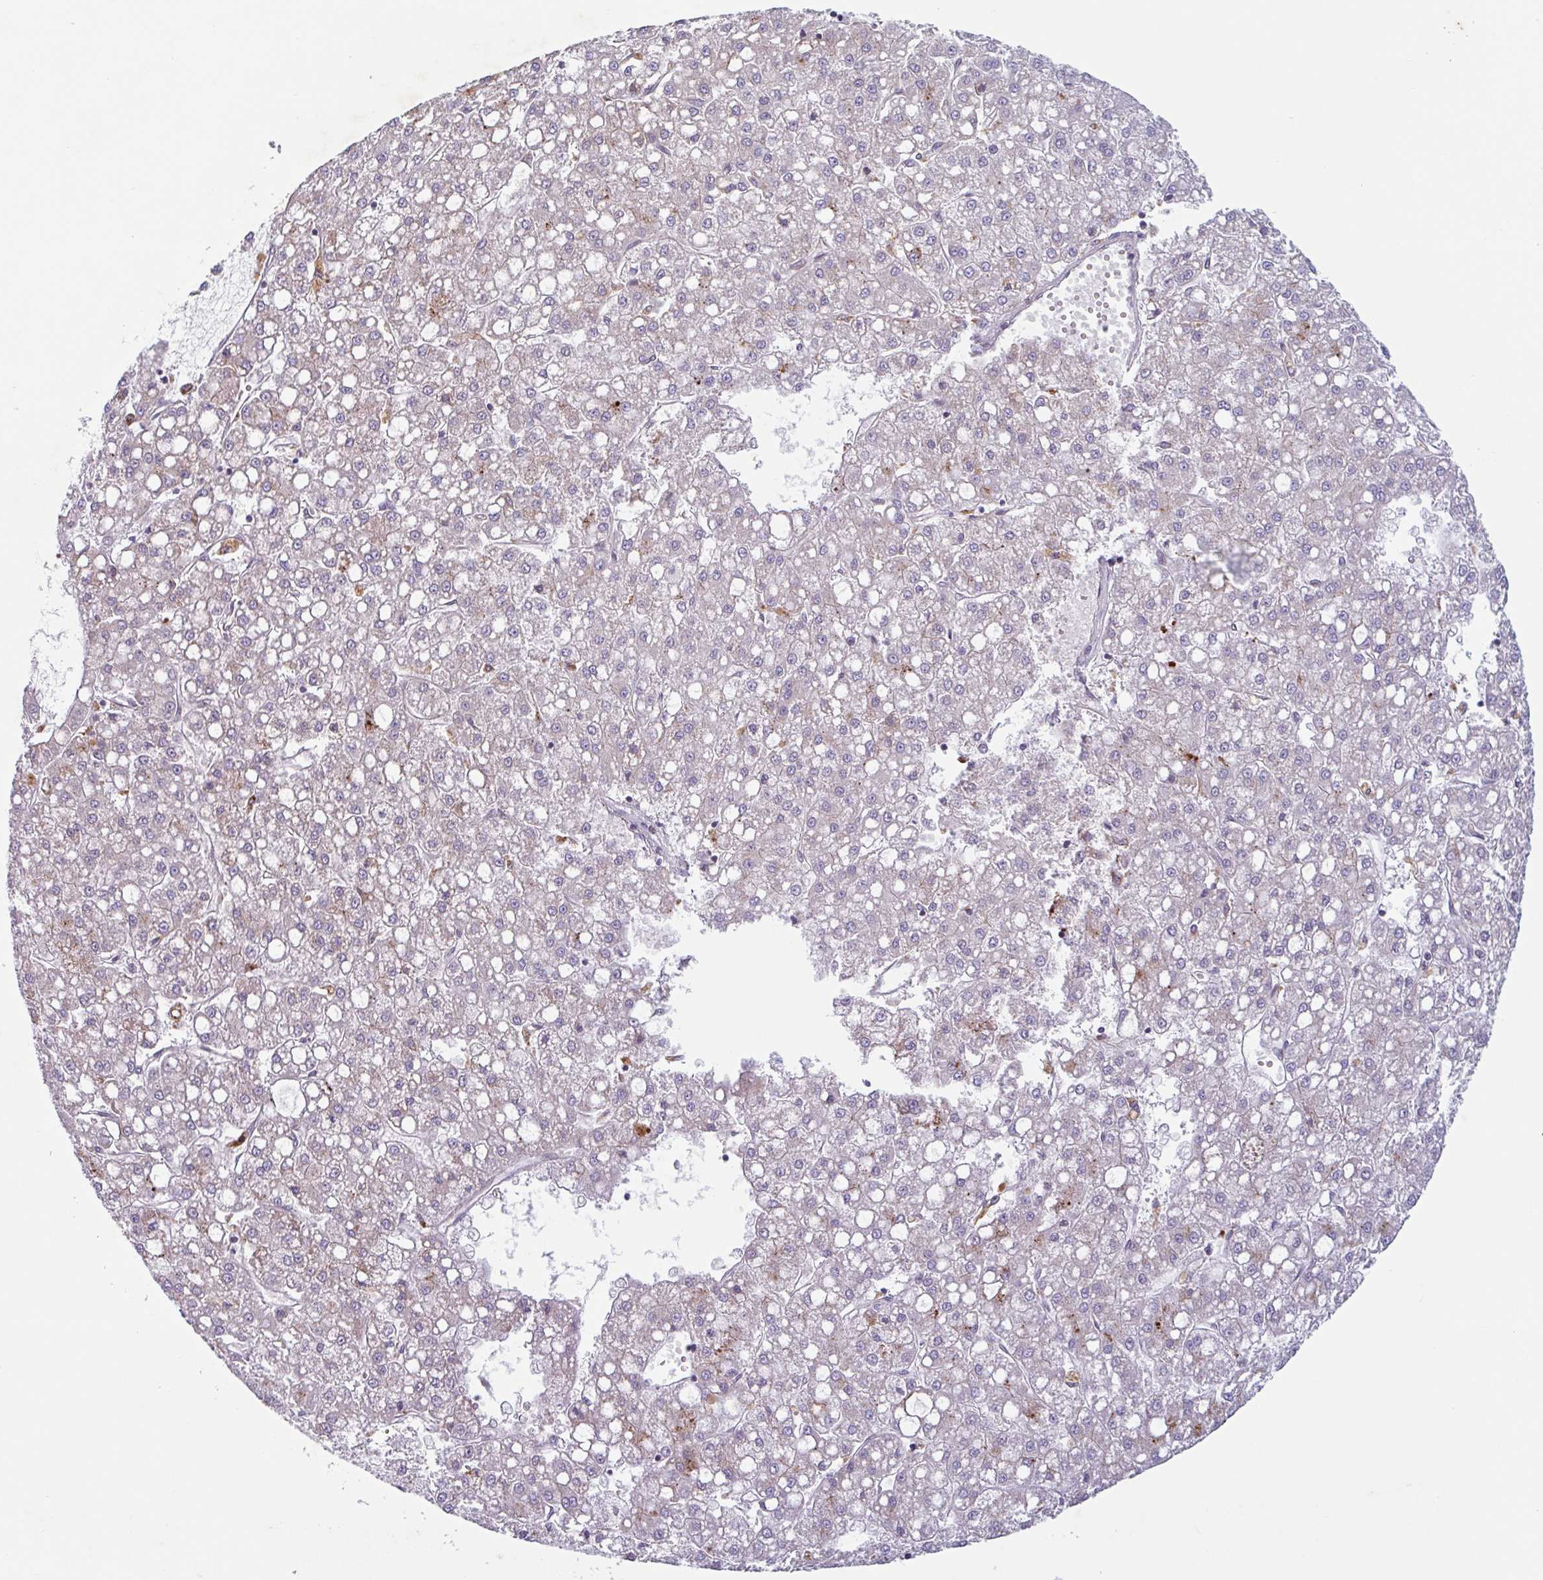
{"staining": {"intensity": "moderate", "quantity": "<25%", "location": "cytoplasmic/membranous"}, "tissue": "liver cancer", "cell_type": "Tumor cells", "image_type": "cancer", "snomed": [{"axis": "morphology", "description": "Carcinoma, Hepatocellular, NOS"}, {"axis": "topography", "description": "Liver"}], "caption": "Immunohistochemistry (IHC) (DAB (3,3'-diaminobenzidine)) staining of human liver cancer (hepatocellular carcinoma) reveals moderate cytoplasmic/membranous protein staining in about <25% of tumor cells.", "gene": "RIT1", "patient": {"sex": "male", "age": 67}}